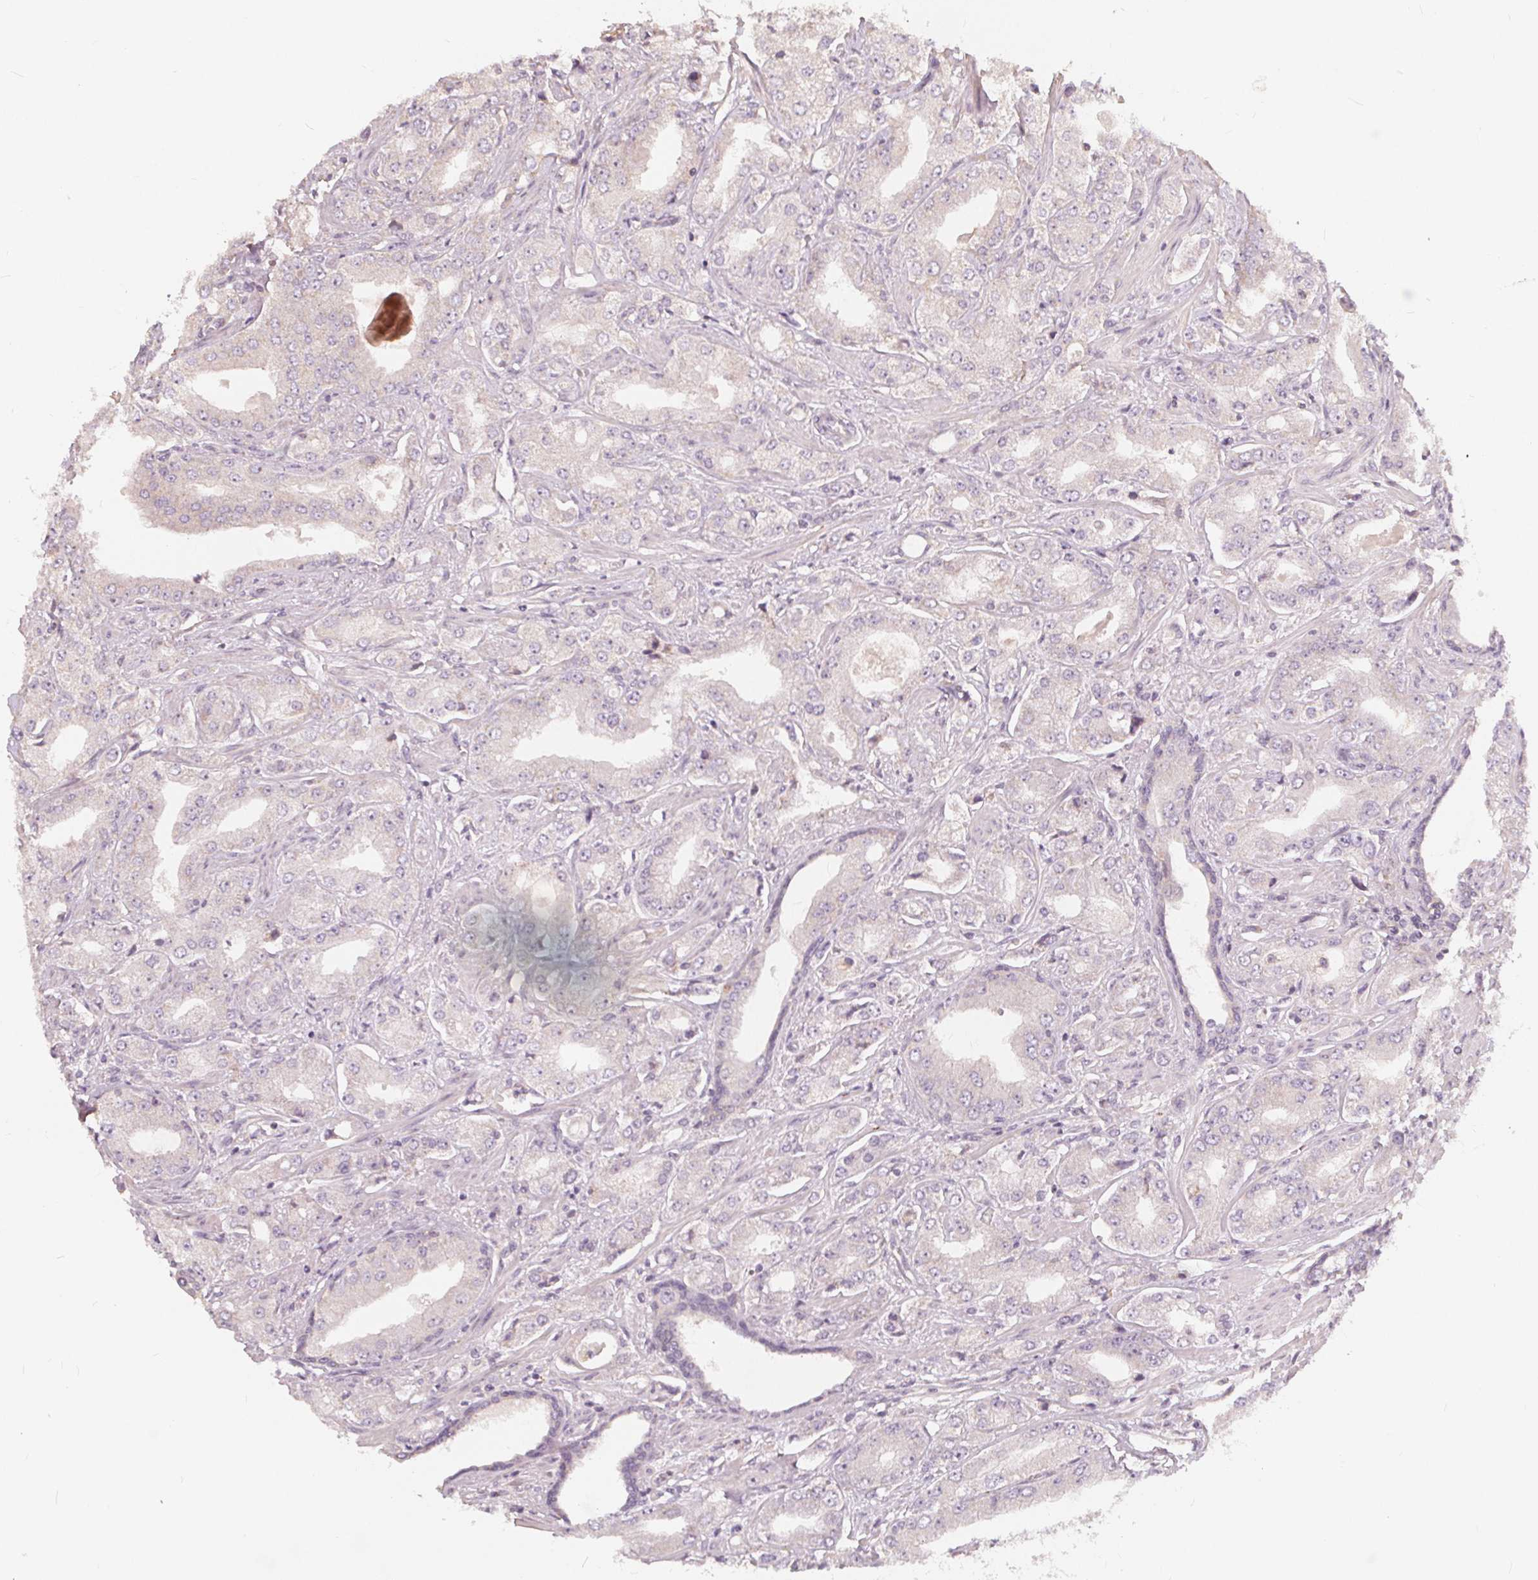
{"staining": {"intensity": "negative", "quantity": "none", "location": "none"}, "tissue": "prostate cancer", "cell_type": "Tumor cells", "image_type": "cancer", "snomed": [{"axis": "morphology", "description": "Adenocarcinoma, Low grade"}, {"axis": "topography", "description": "Prostate"}], "caption": "Immunohistochemistry (IHC) image of prostate cancer (adenocarcinoma (low-grade)) stained for a protein (brown), which reveals no positivity in tumor cells.", "gene": "DRC3", "patient": {"sex": "male", "age": 60}}